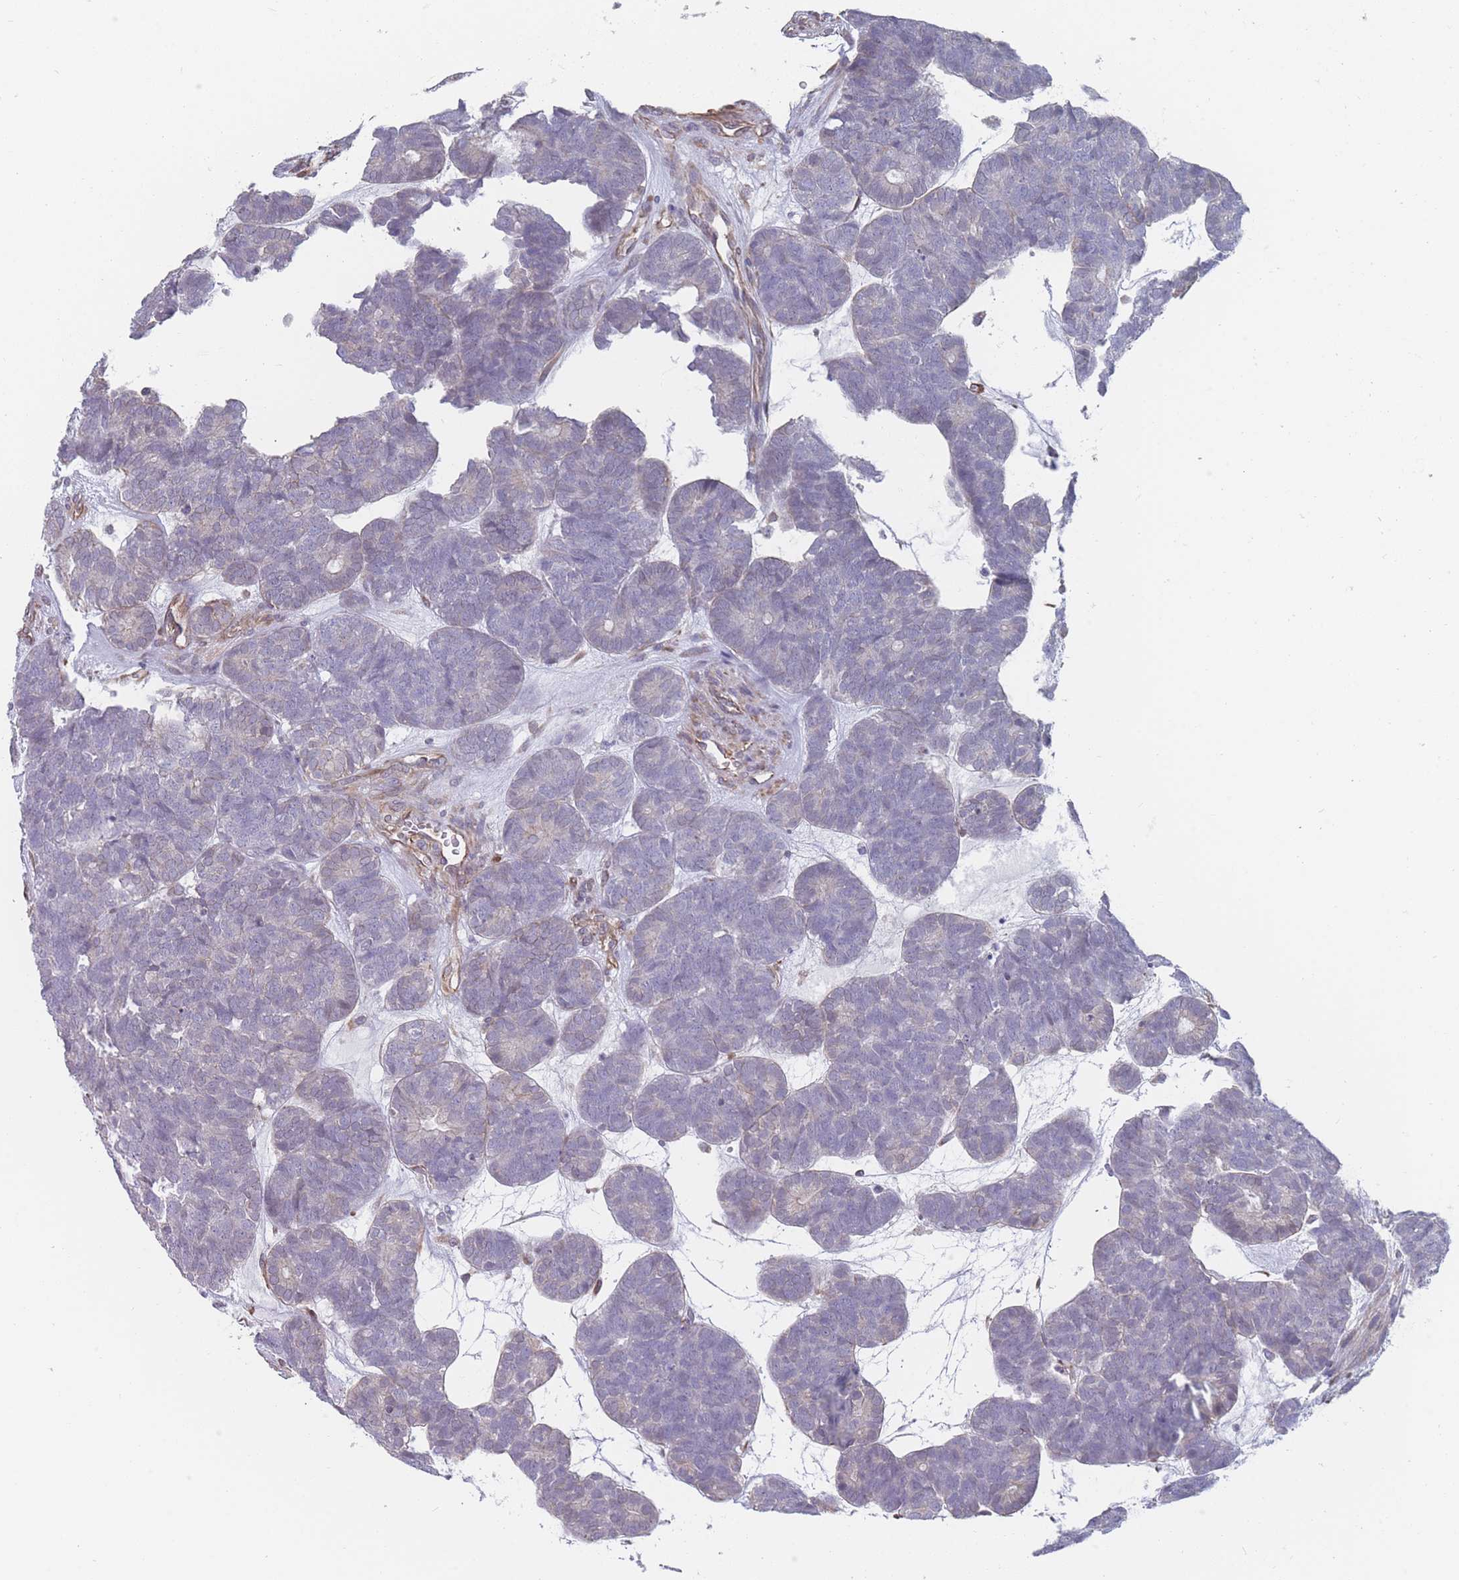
{"staining": {"intensity": "negative", "quantity": "none", "location": "none"}, "tissue": "head and neck cancer", "cell_type": "Tumor cells", "image_type": "cancer", "snomed": [{"axis": "morphology", "description": "Adenocarcinoma, NOS"}, {"axis": "topography", "description": "Head-Neck"}], "caption": "Tumor cells show no significant protein staining in head and neck cancer.", "gene": "SLC1A6", "patient": {"sex": "female", "age": 81}}